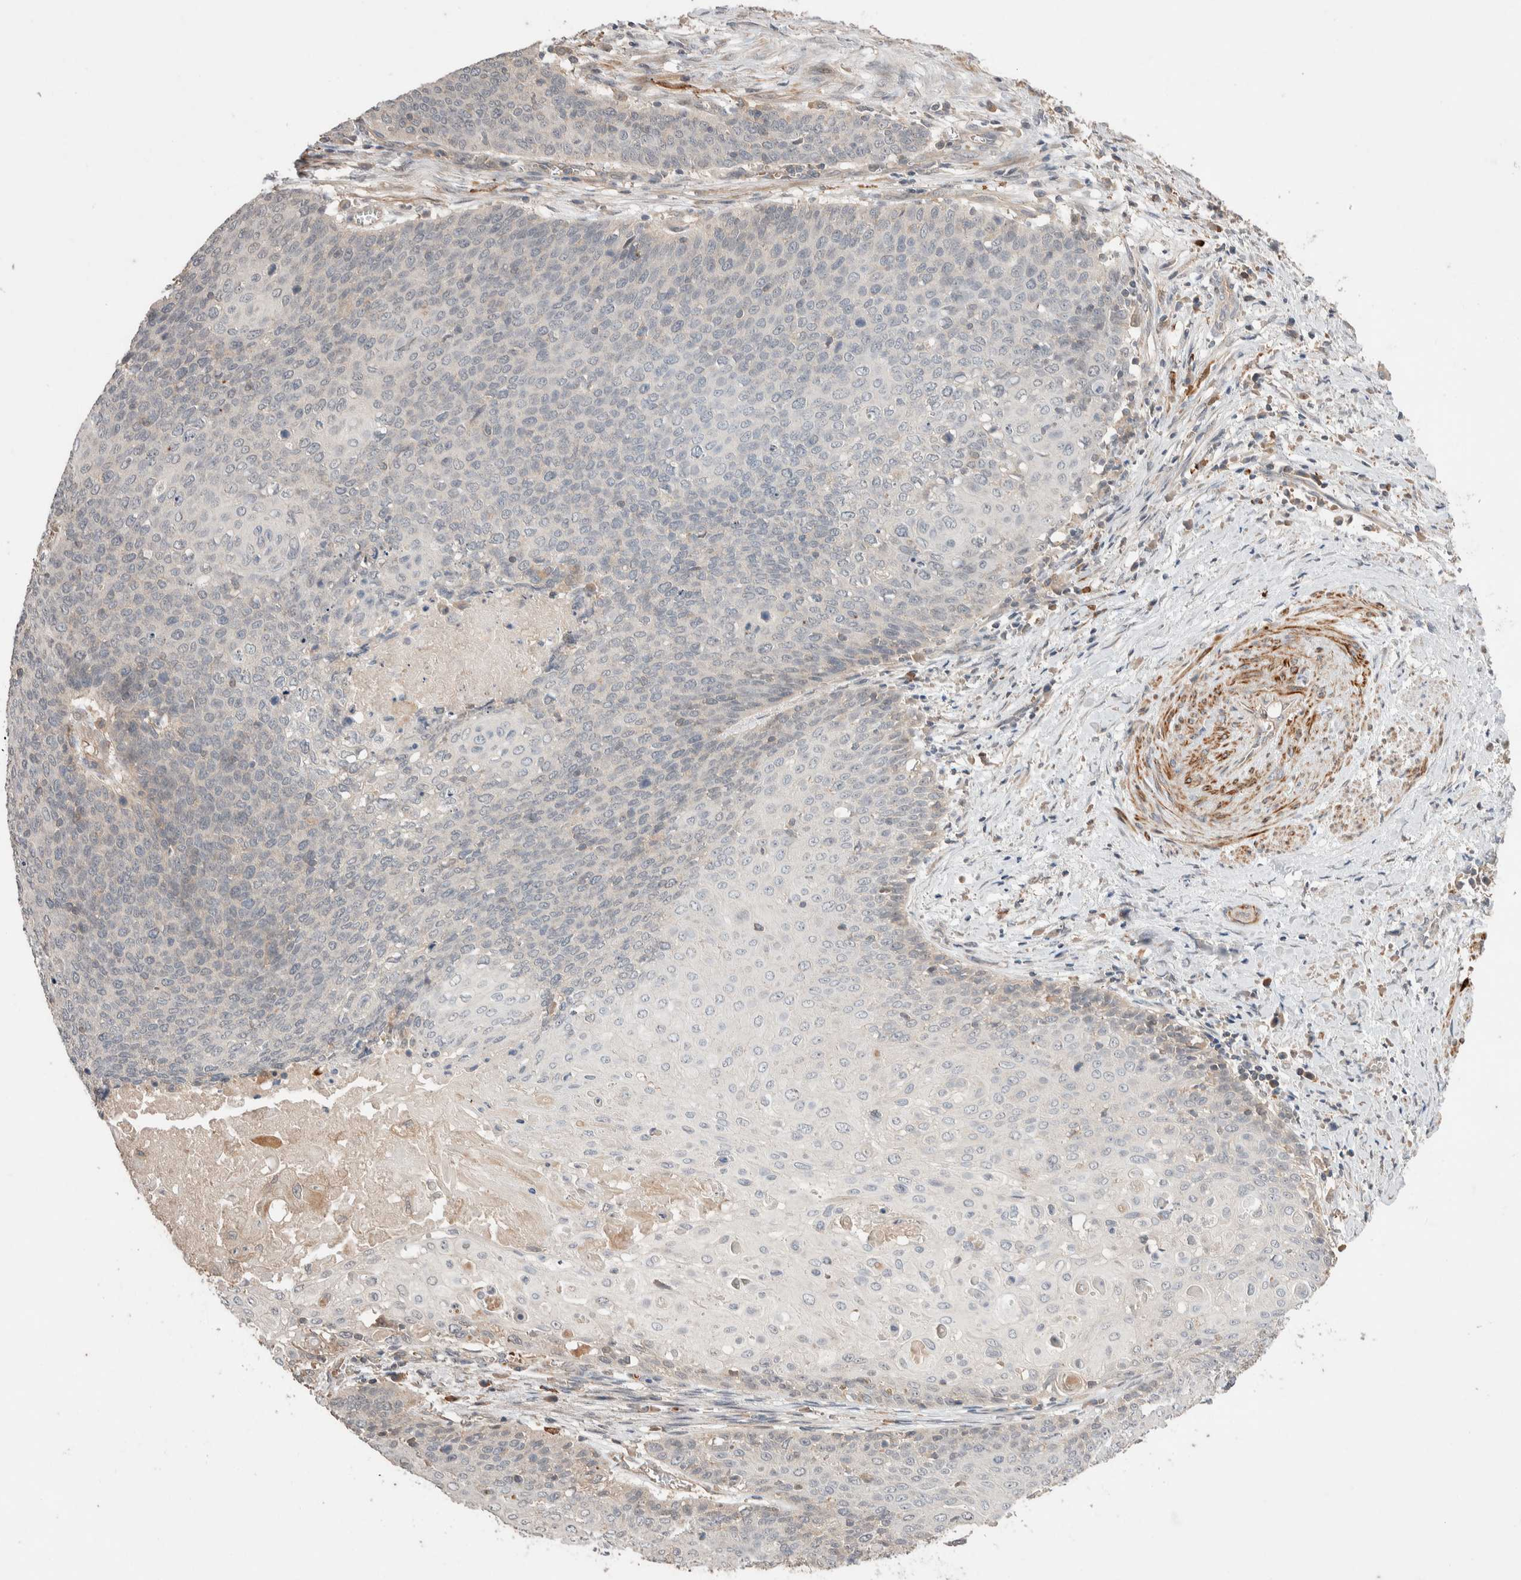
{"staining": {"intensity": "negative", "quantity": "none", "location": "none"}, "tissue": "cervical cancer", "cell_type": "Tumor cells", "image_type": "cancer", "snomed": [{"axis": "morphology", "description": "Squamous cell carcinoma, NOS"}, {"axis": "topography", "description": "Cervix"}], "caption": "IHC micrograph of neoplastic tissue: human cervical squamous cell carcinoma stained with DAB shows no significant protein positivity in tumor cells. (DAB IHC visualized using brightfield microscopy, high magnification).", "gene": "WDR91", "patient": {"sex": "female", "age": 39}}